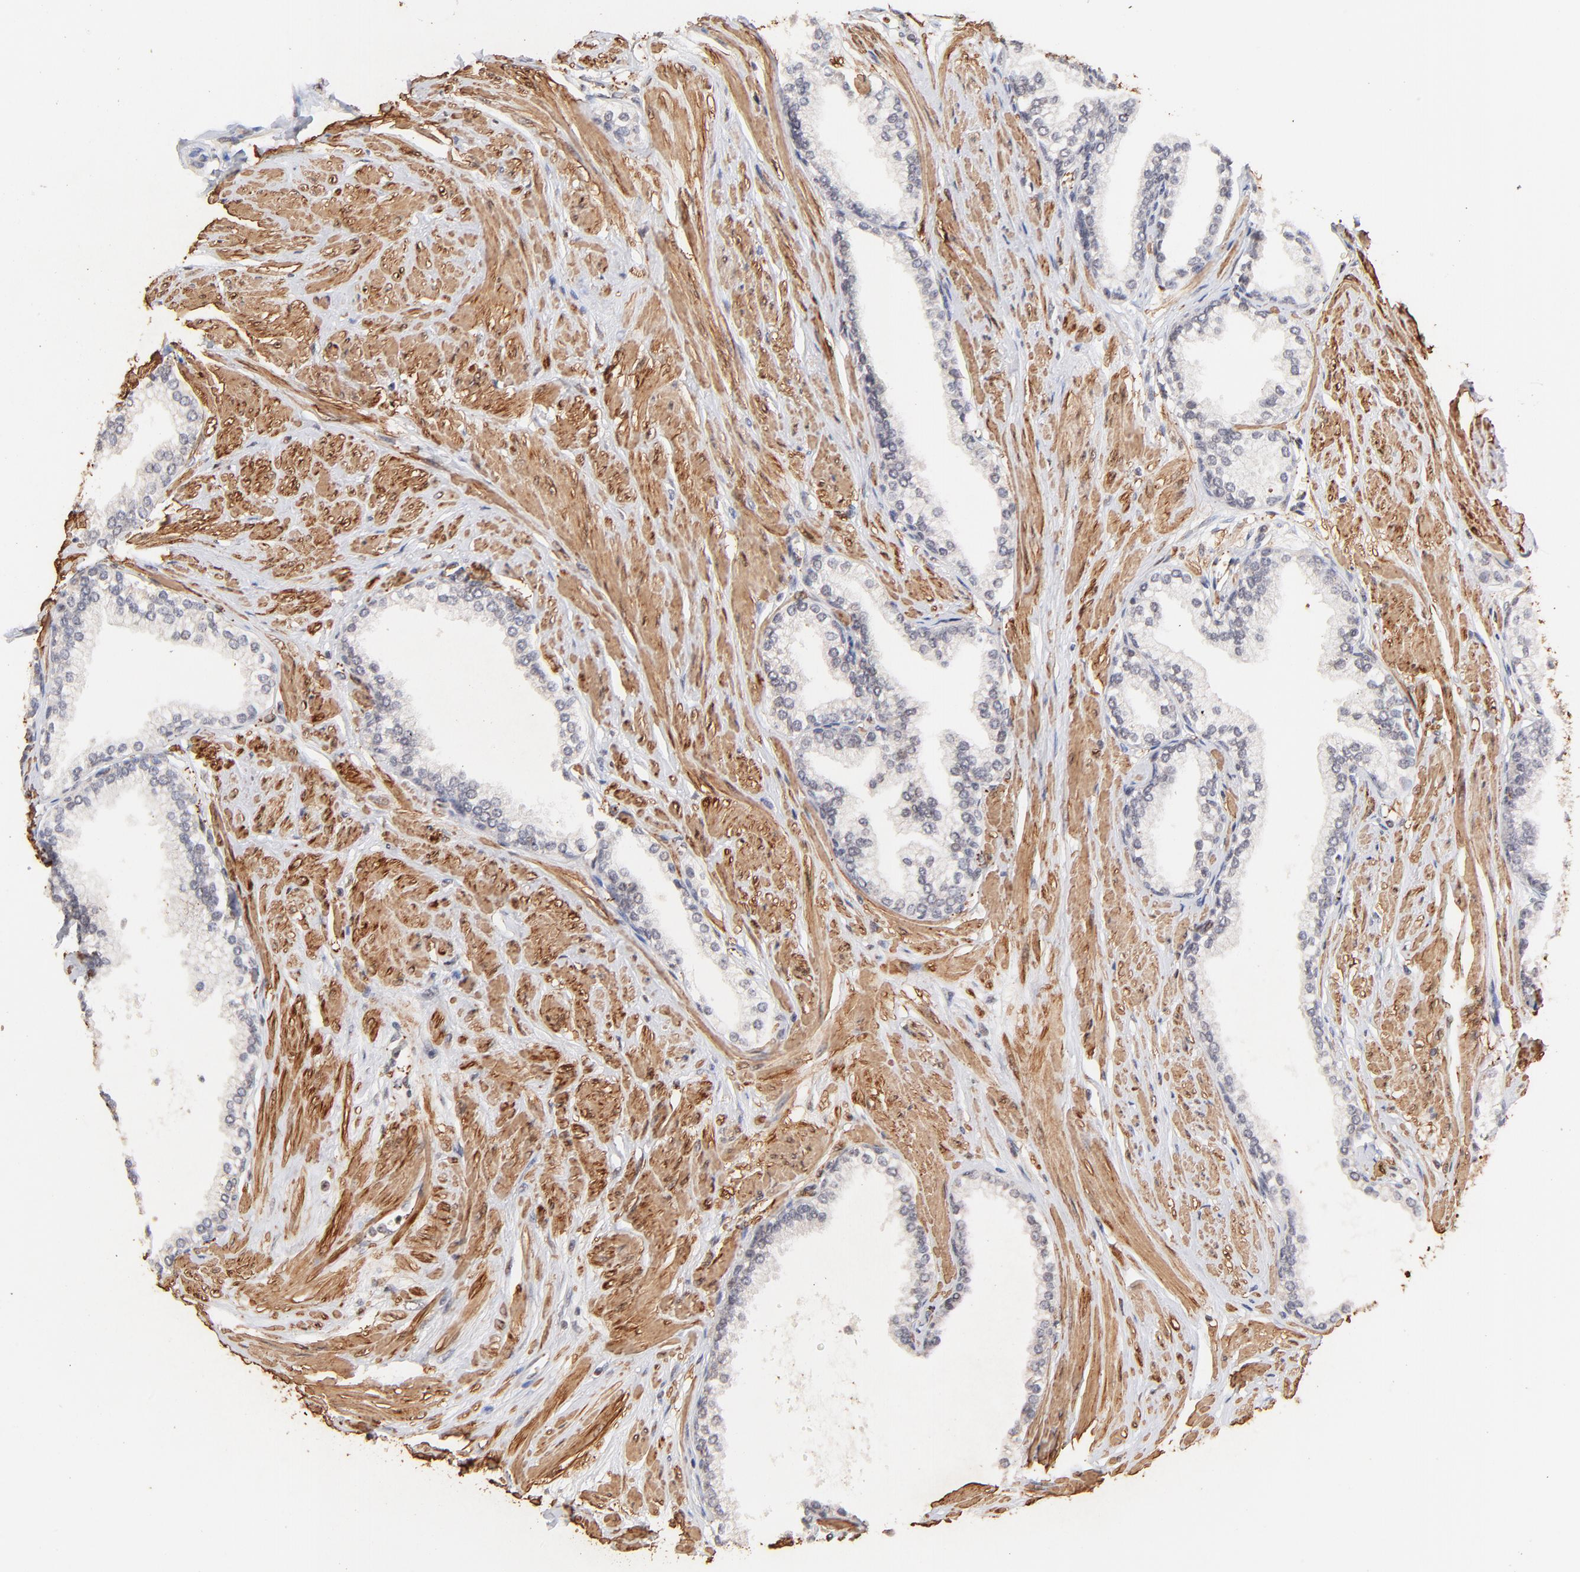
{"staining": {"intensity": "weak", "quantity": "25%-75%", "location": "cytoplasmic/membranous,nuclear"}, "tissue": "prostate", "cell_type": "Glandular cells", "image_type": "normal", "snomed": [{"axis": "morphology", "description": "Normal tissue, NOS"}, {"axis": "topography", "description": "Prostate"}], "caption": "The image exhibits immunohistochemical staining of benign prostate. There is weak cytoplasmic/membranous,nuclear expression is present in about 25%-75% of glandular cells.", "gene": "ZFP92", "patient": {"sex": "male", "age": 64}}